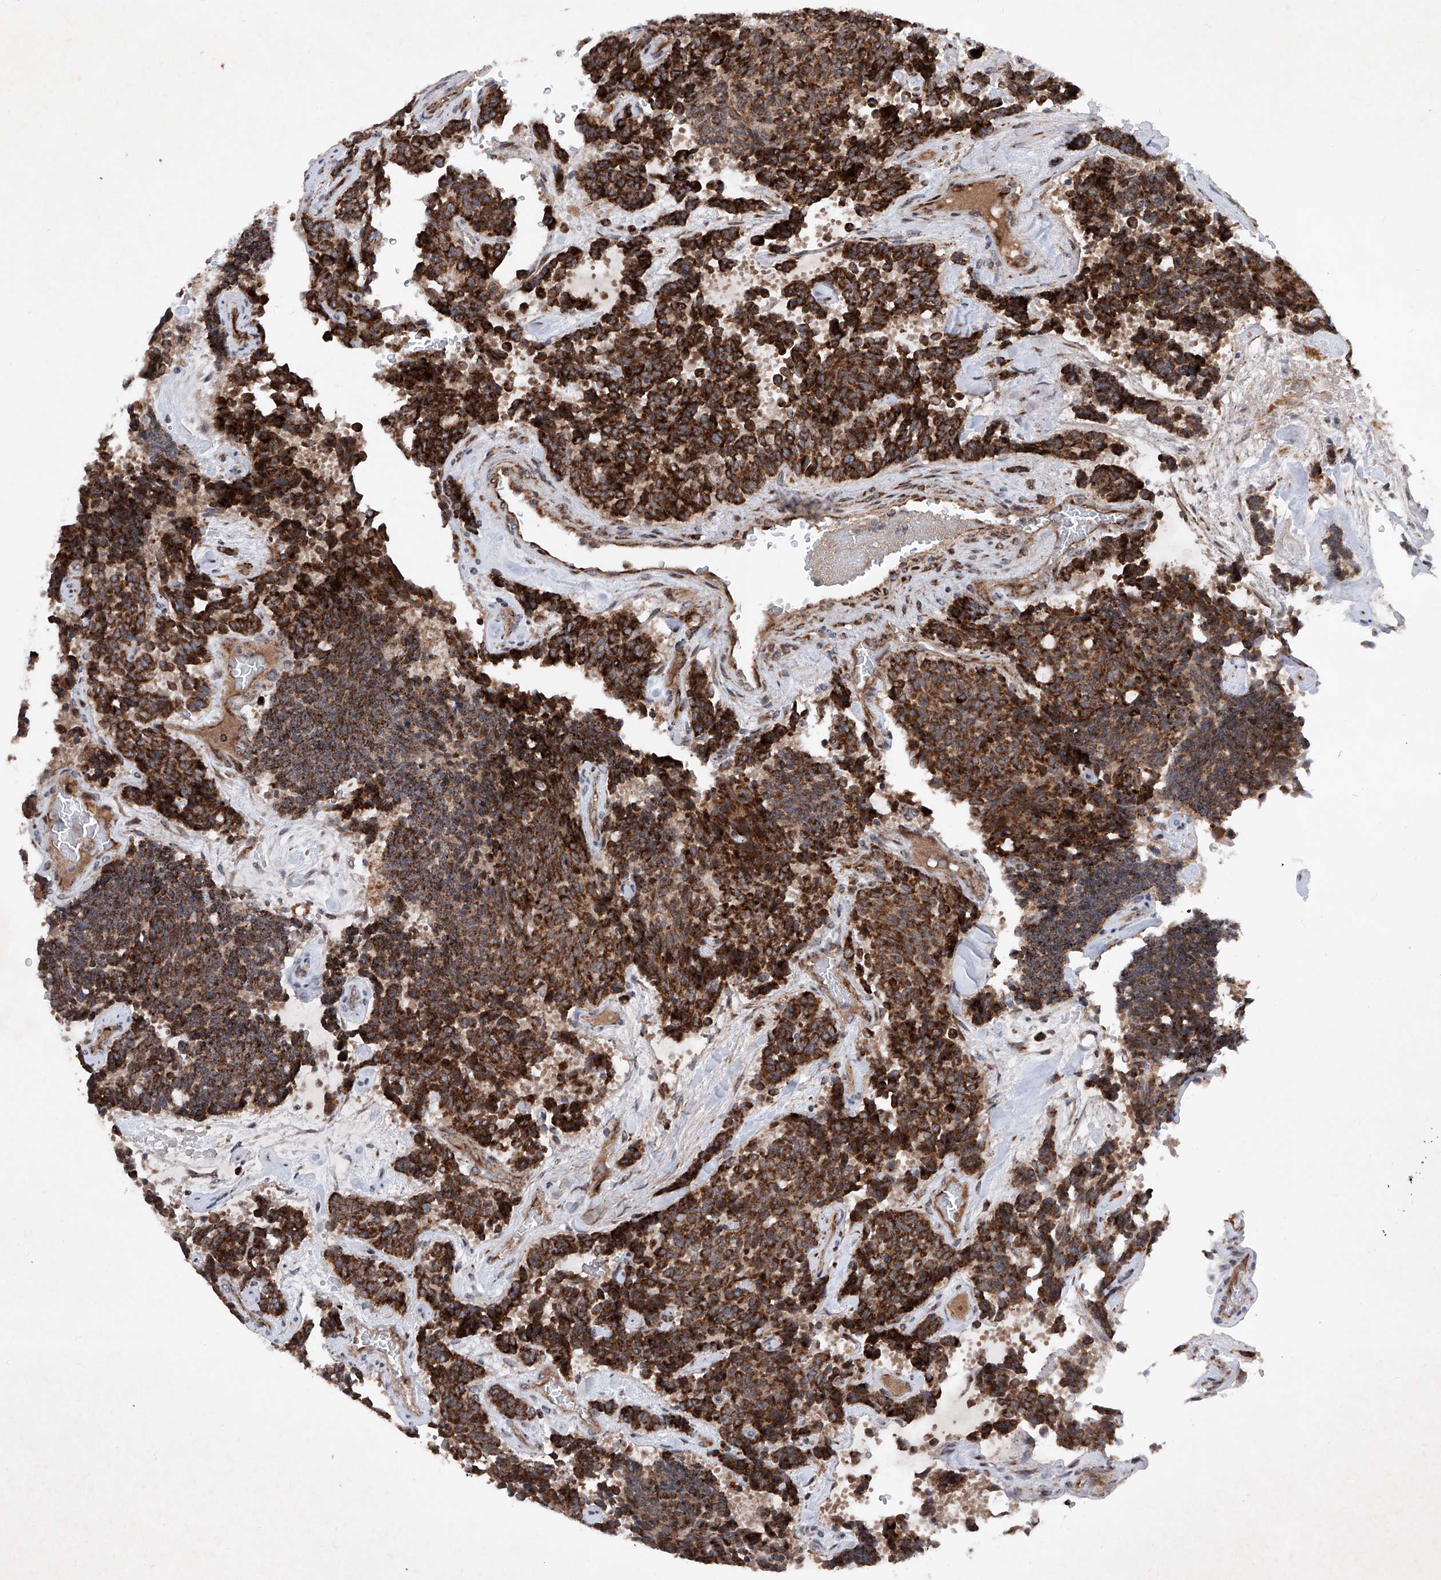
{"staining": {"intensity": "strong", "quantity": ">75%", "location": "cytoplasmic/membranous"}, "tissue": "carcinoid", "cell_type": "Tumor cells", "image_type": "cancer", "snomed": [{"axis": "morphology", "description": "Carcinoid, malignant, NOS"}, {"axis": "topography", "description": "Pancreas"}], "caption": "The immunohistochemical stain highlights strong cytoplasmic/membranous staining in tumor cells of malignant carcinoid tissue.", "gene": "DAD1", "patient": {"sex": "female", "age": 54}}